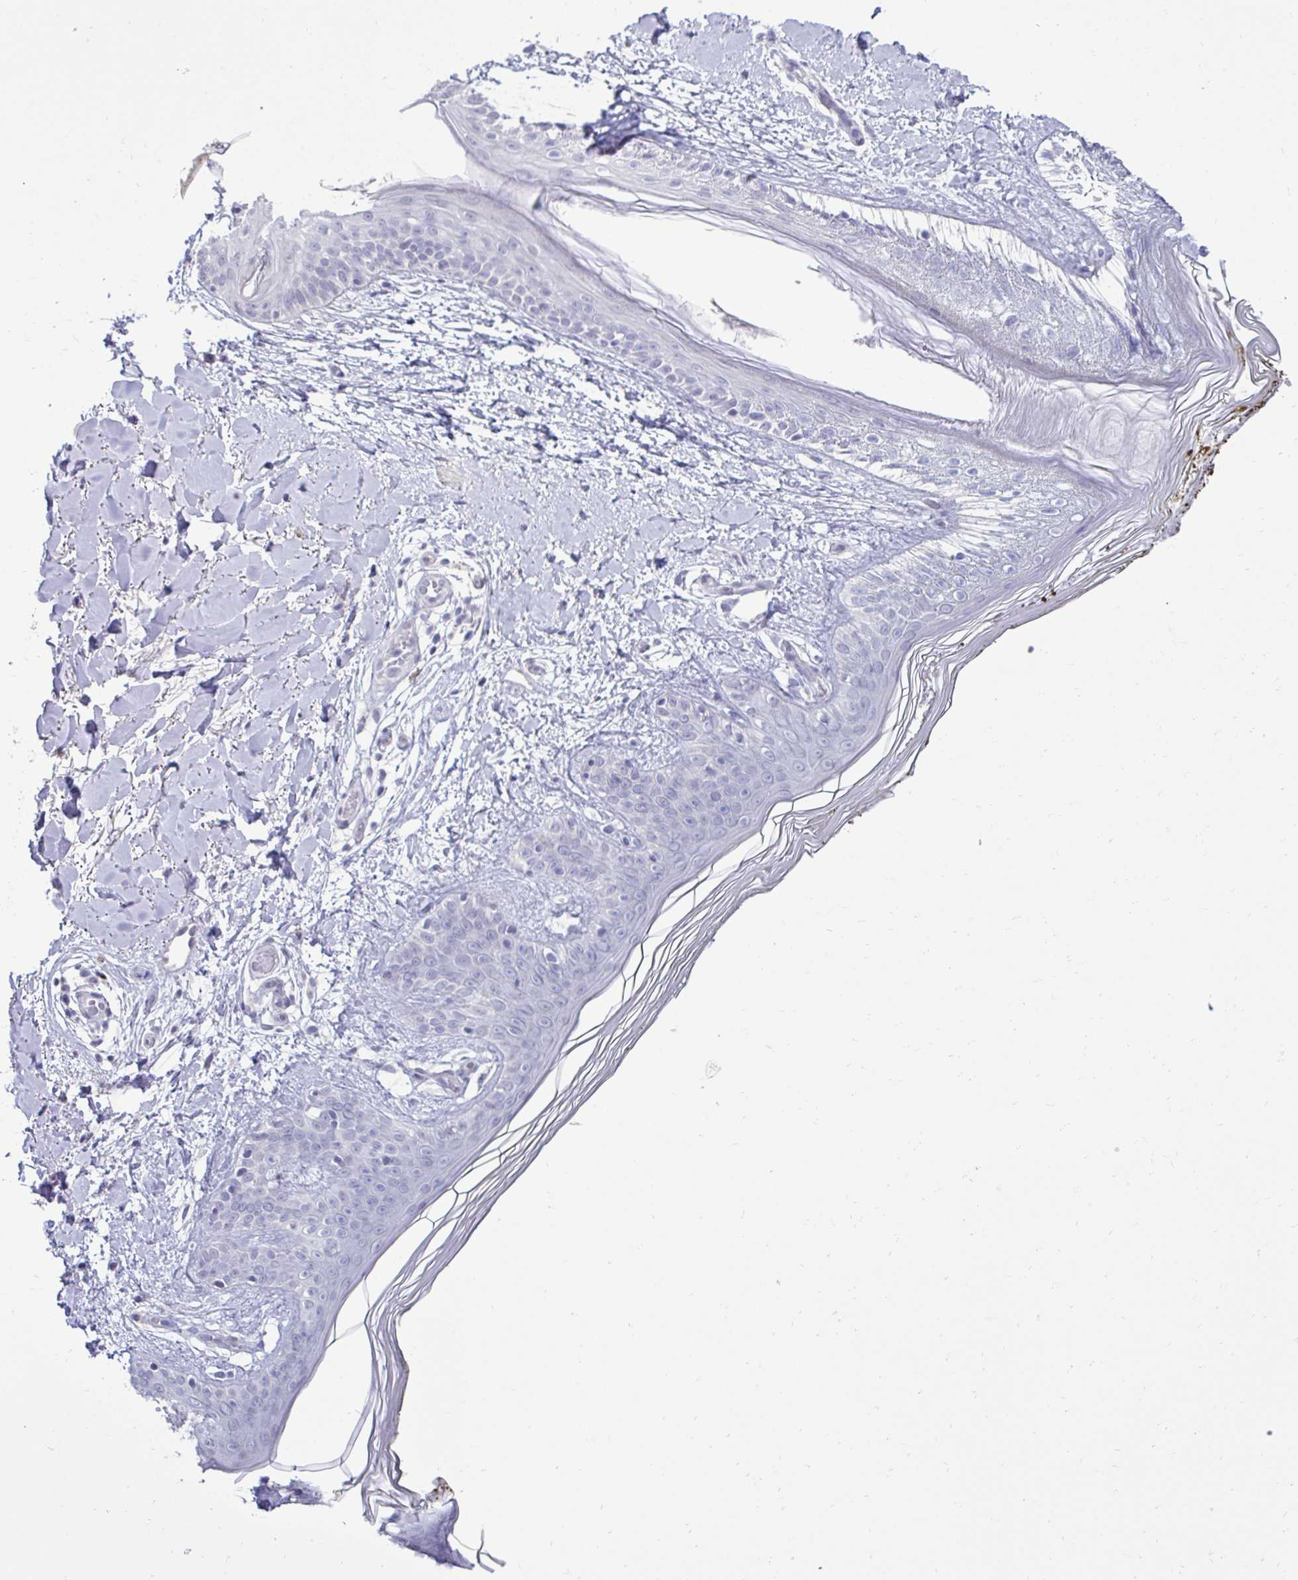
{"staining": {"intensity": "negative", "quantity": "none", "location": "none"}, "tissue": "skin", "cell_type": "Fibroblasts", "image_type": "normal", "snomed": [{"axis": "morphology", "description": "Normal tissue, NOS"}, {"axis": "topography", "description": "Skin"}], "caption": "An immunohistochemistry histopathology image of unremarkable skin is shown. There is no staining in fibroblasts of skin.", "gene": "SLC30A3", "patient": {"sex": "female", "age": 34}}